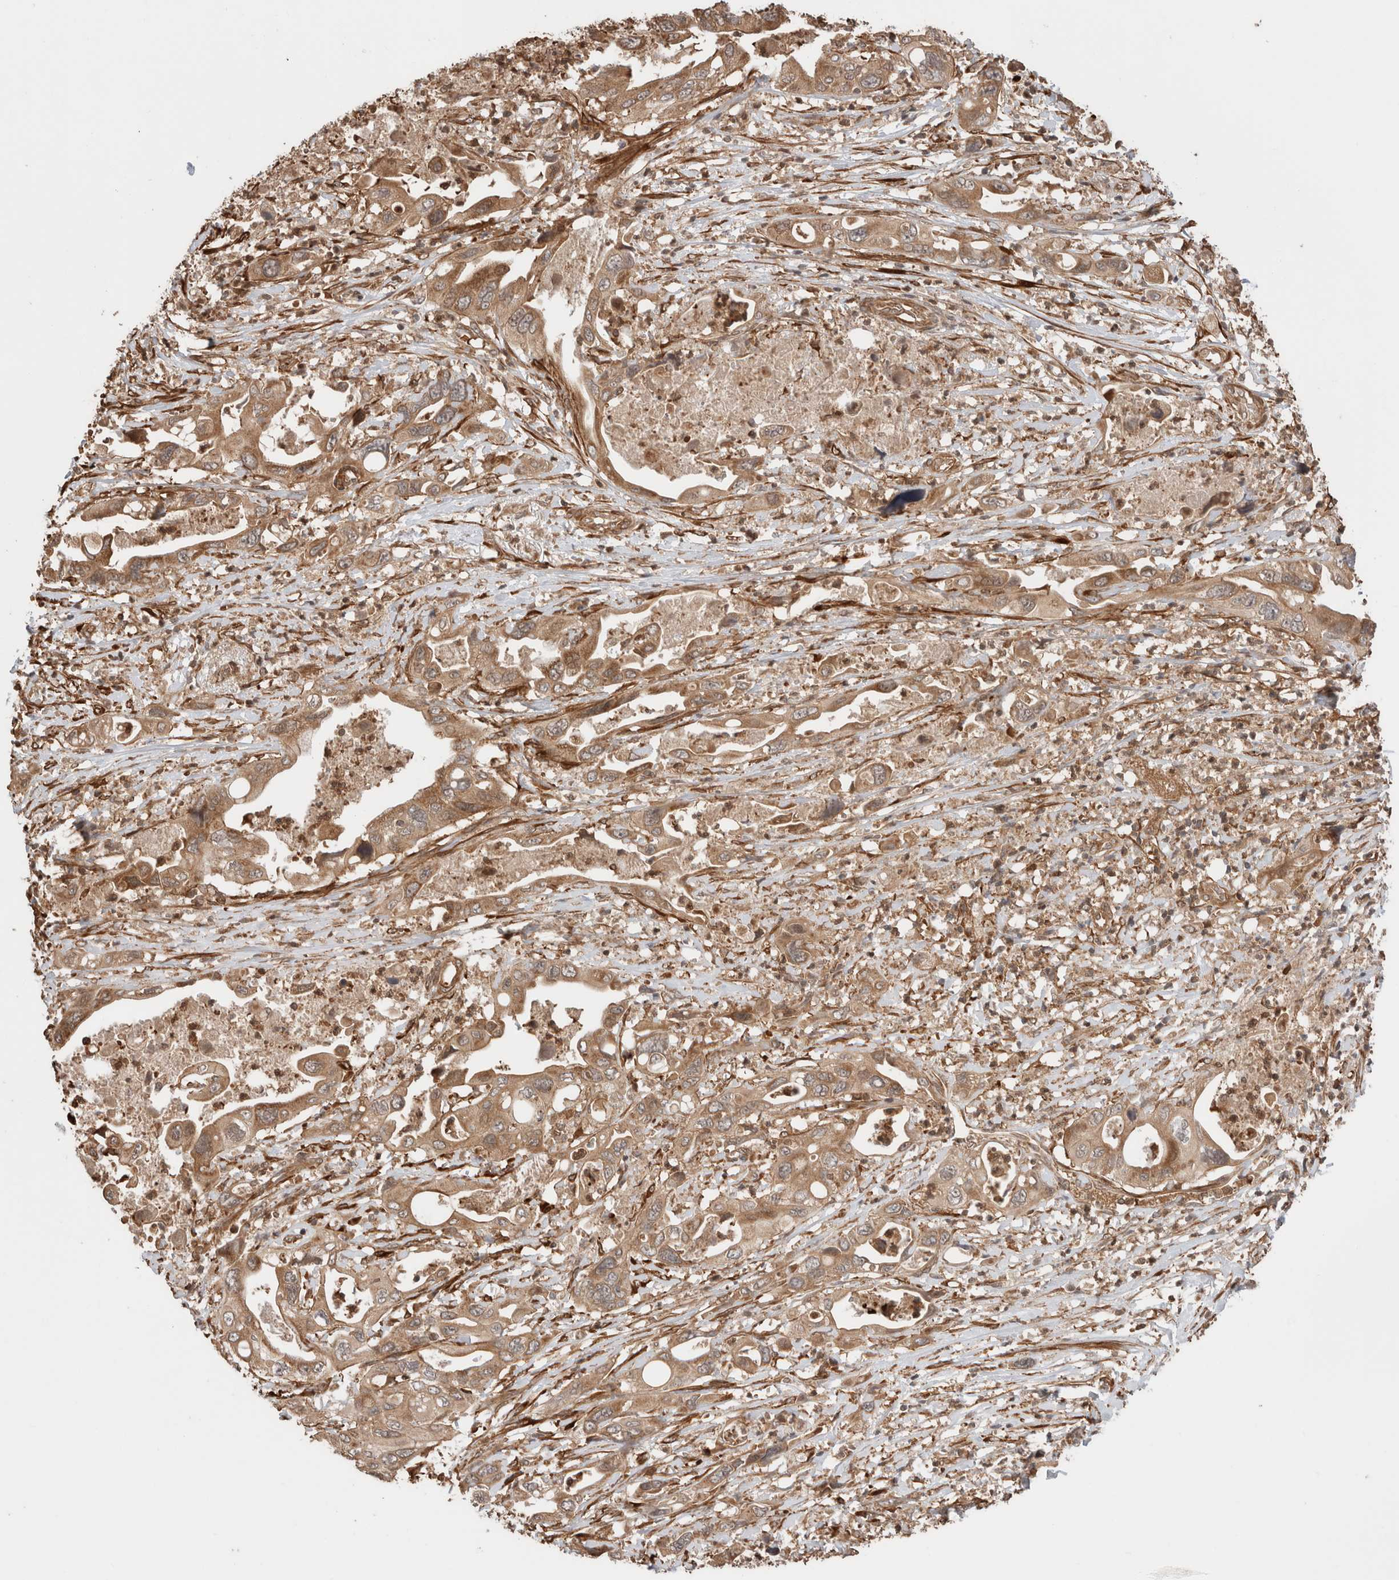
{"staining": {"intensity": "moderate", "quantity": ">75%", "location": "cytoplasmic/membranous"}, "tissue": "pancreatic cancer", "cell_type": "Tumor cells", "image_type": "cancer", "snomed": [{"axis": "morphology", "description": "Adenocarcinoma, NOS"}, {"axis": "topography", "description": "Pancreas"}], "caption": "Tumor cells exhibit medium levels of moderate cytoplasmic/membranous staining in about >75% of cells in human pancreatic cancer.", "gene": "ZNF649", "patient": {"sex": "male", "age": 66}}